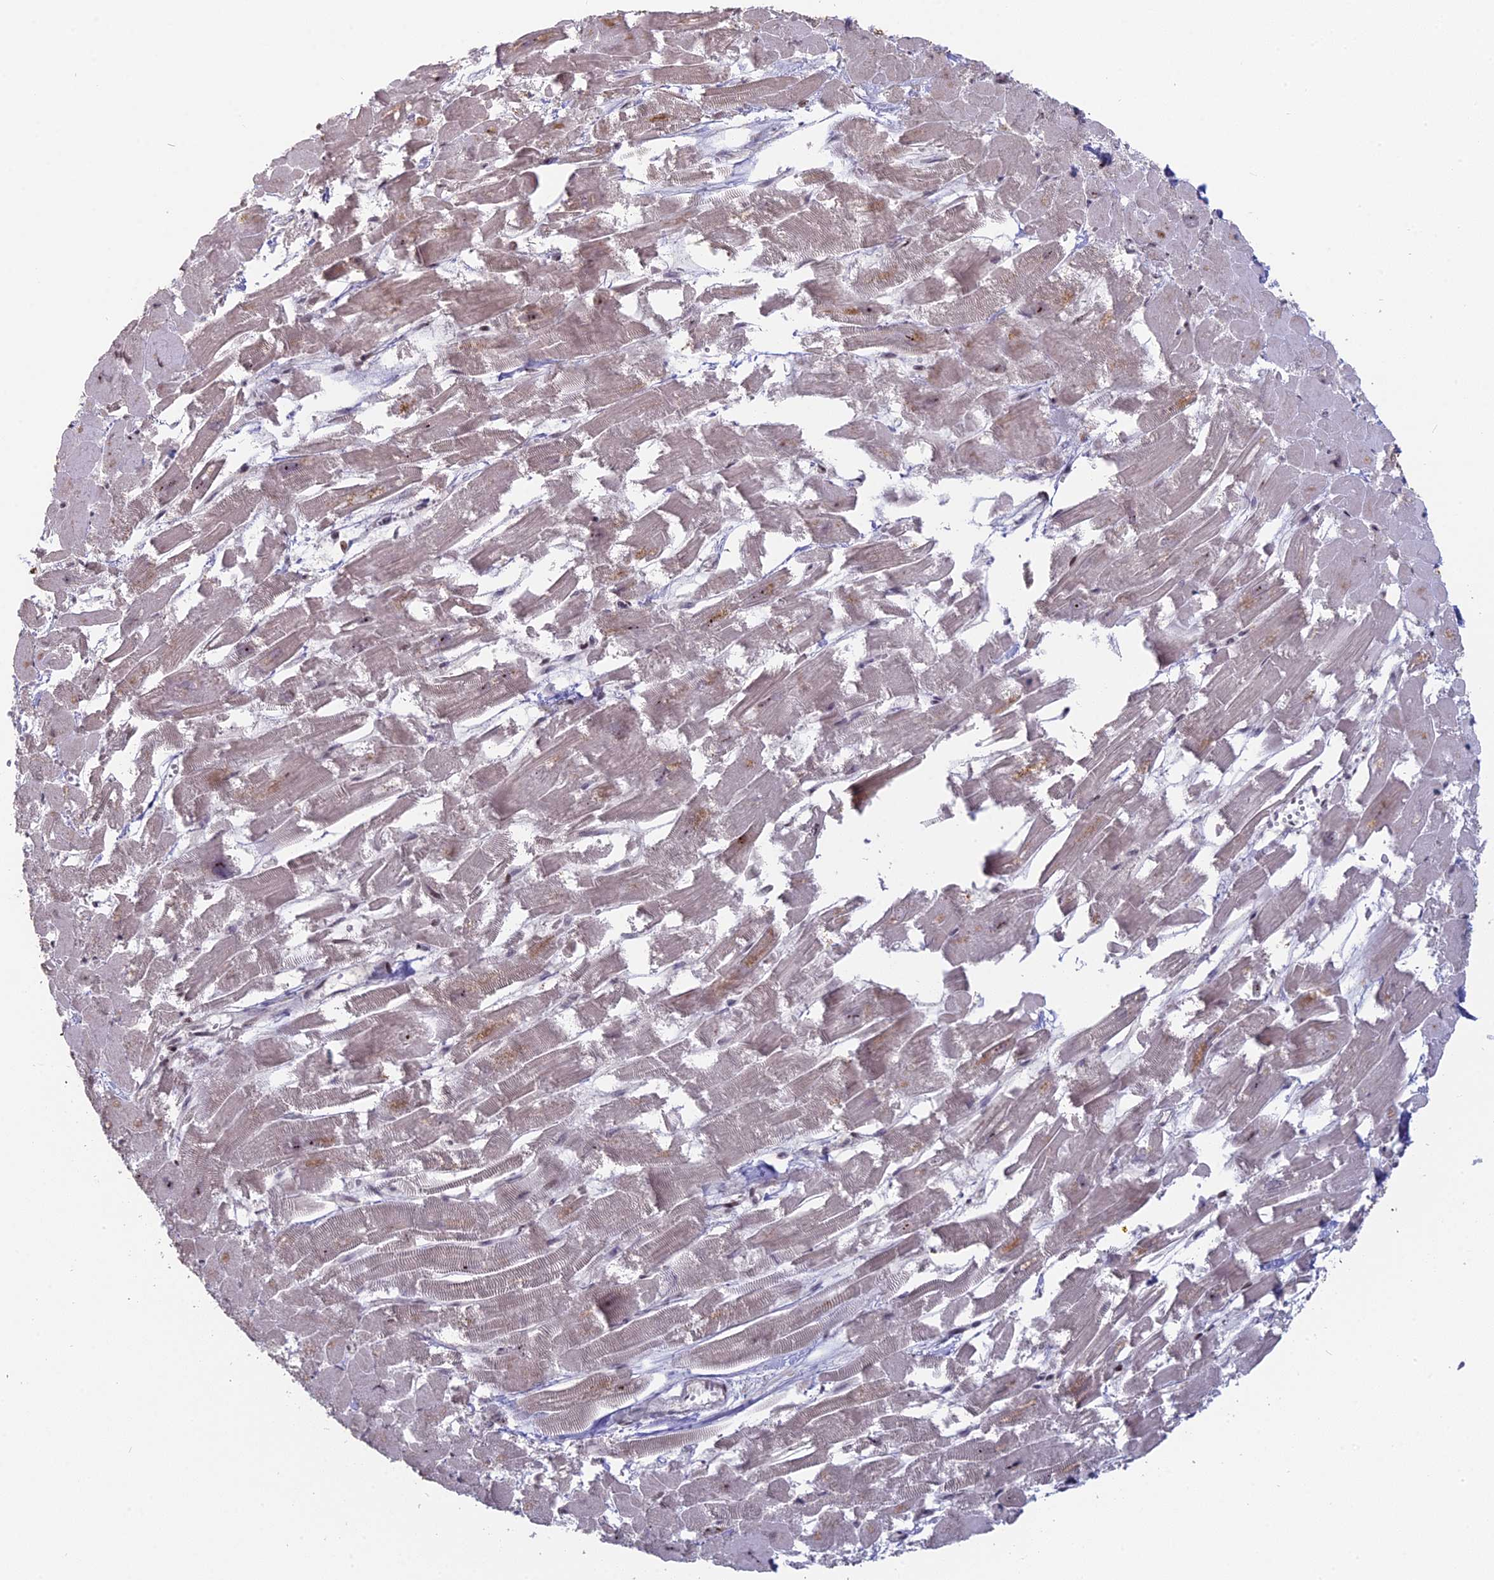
{"staining": {"intensity": "weak", "quantity": "25%-75%", "location": "cytoplasmic/membranous"}, "tissue": "heart muscle", "cell_type": "Cardiomyocytes", "image_type": "normal", "snomed": [{"axis": "morphology", "description": "Normal tissue, NOS"}, {"axis": "topography", "description": "Heart"}], "caption": "The histopathology image shows a brown stain indicating the presence of a protein in the cytoplasmic/membranous of cardiomyocytes in heart muscle.", "gene": "FAM131A", "patient": {"sex": "male", "age": 54}}